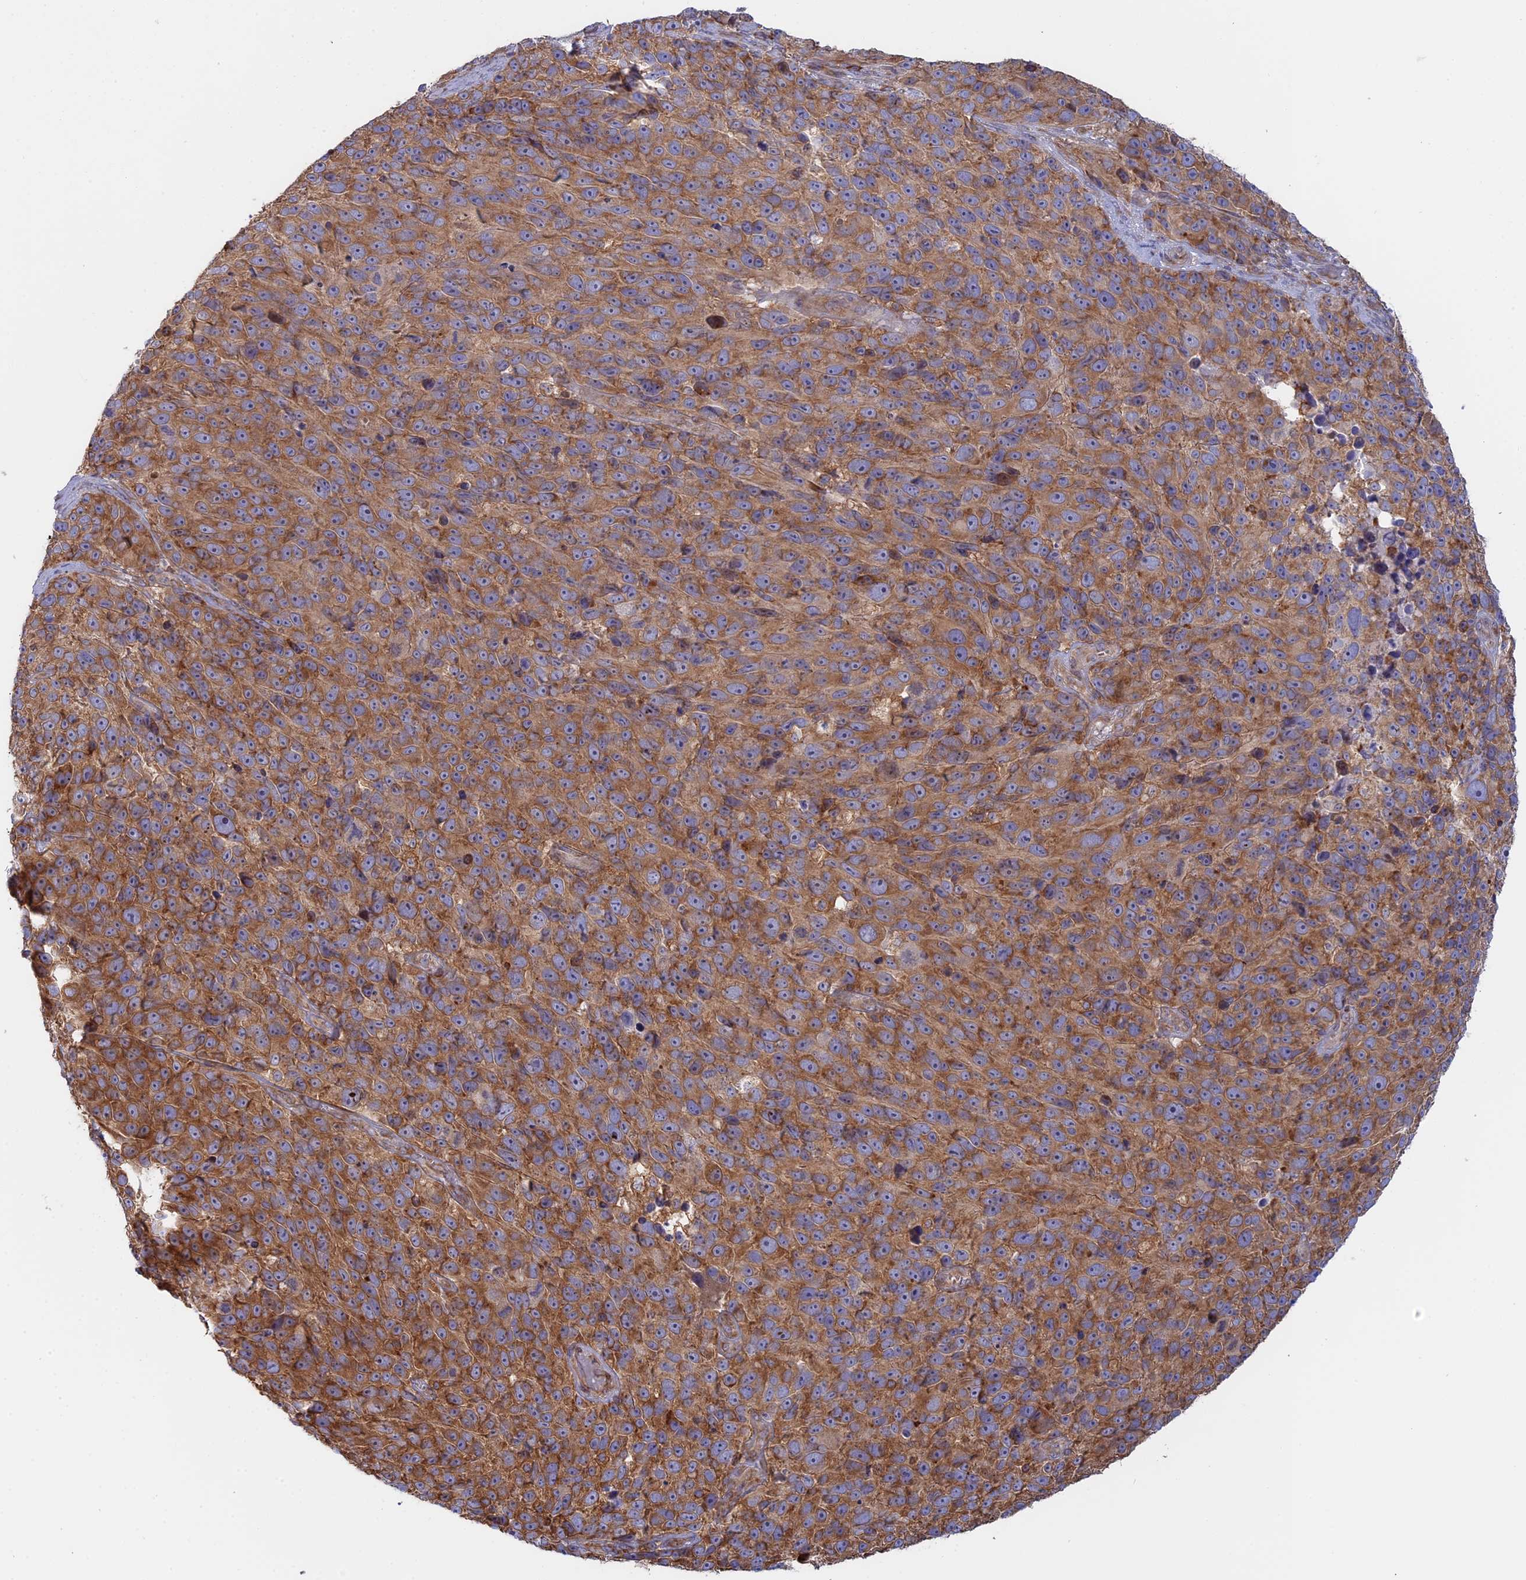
{"staining": {"intensity": "moderate", "quantity": ">75%", "location": "cytoplasmic/membranous"}, "tissue": "melanoma", "cell_type": "Tumor cells", "image_type": "cancer", "snomed": [{"axis": "morphology", "description": "Malignant melanoma, NOS"}, {"axis": "topography", "description": "Skin"}], "caption": "Melanoma stained for a protein demonstrates moderate cytoplasmic/membranous positivity in tumor cells.", "gene": "GMIP", "patient": {"sex": "male", "age": 84}}